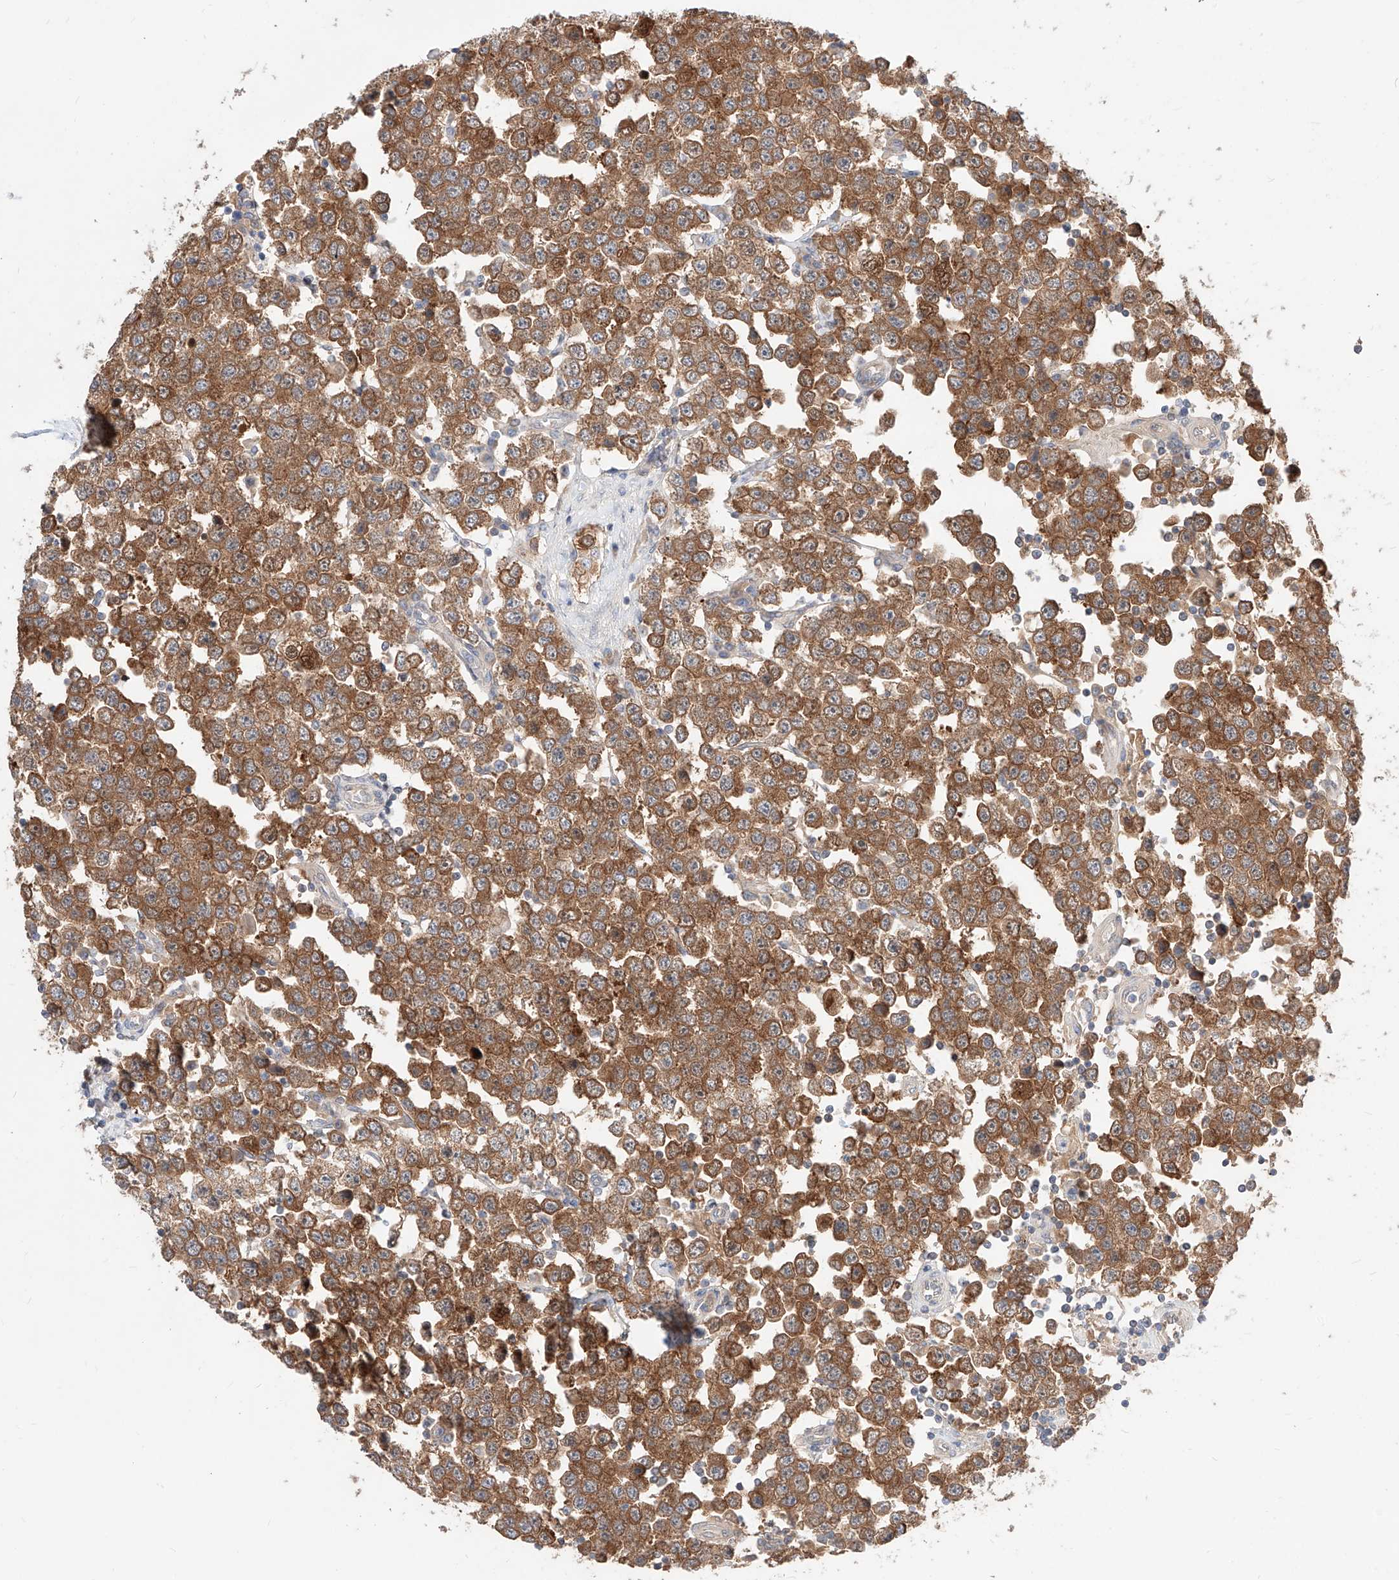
{"staining": {"intensity": "moderate", "quantity": ">75%", "location": "cytoplasmic/membranous"}, "tissue": "testis cancer", "cell_type": "Tumor cells", "image_type": "cancer", "snomed": [{"axis": "morphology", "description": "Seminoma, NOS"}, {"axis": "topography", "description": "Testis"}], "caption": "Immunohistochemistry (IHC) of human seminoma (testis) displays medium levels of moderate cytoplasmic/membranous staining in about >75% of tumor cells.", "gene": "TSNAX", "patient": {"sex": "male", "age": 28}}